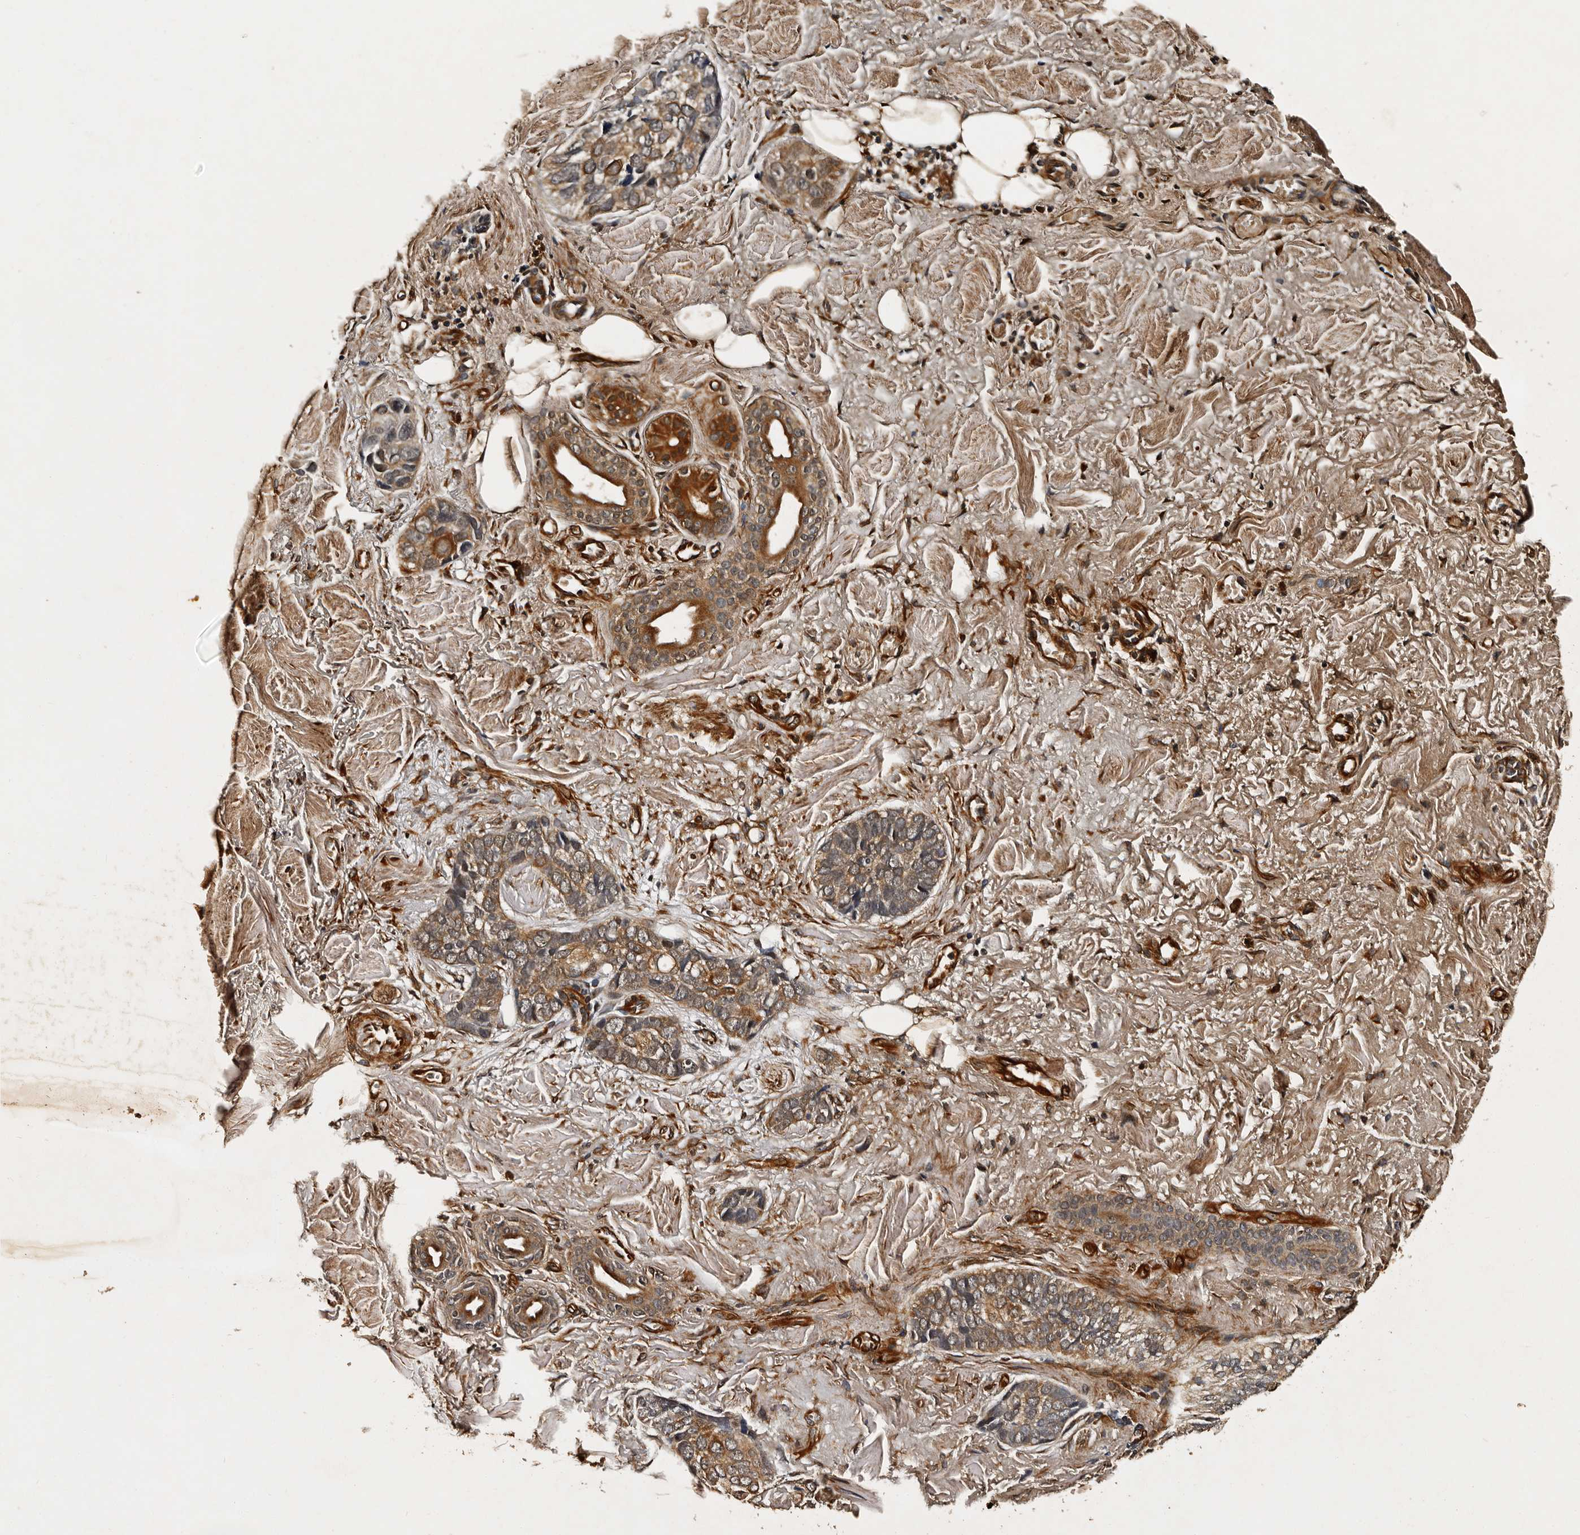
{"staining": {"intensity": "moderate", "quantity": ">75%", "location": "cytoplasmic/membranous"}, "tissue": "skin cancer", "cell_type": "Tumor cells", "image_type": "cancer", "snomed": [{"axis": "morphology", "description": "Basal cell carcinoma"}, {"axis": "topography", "description": "Skin"}], "caption": "A brown stain shows moderate cytoplasmic/membranous staining of a protein in skin basal cell carcinoma tumor cells.", "gene": "CPNE3", "patient": {"sex": "female", "age": 82}}